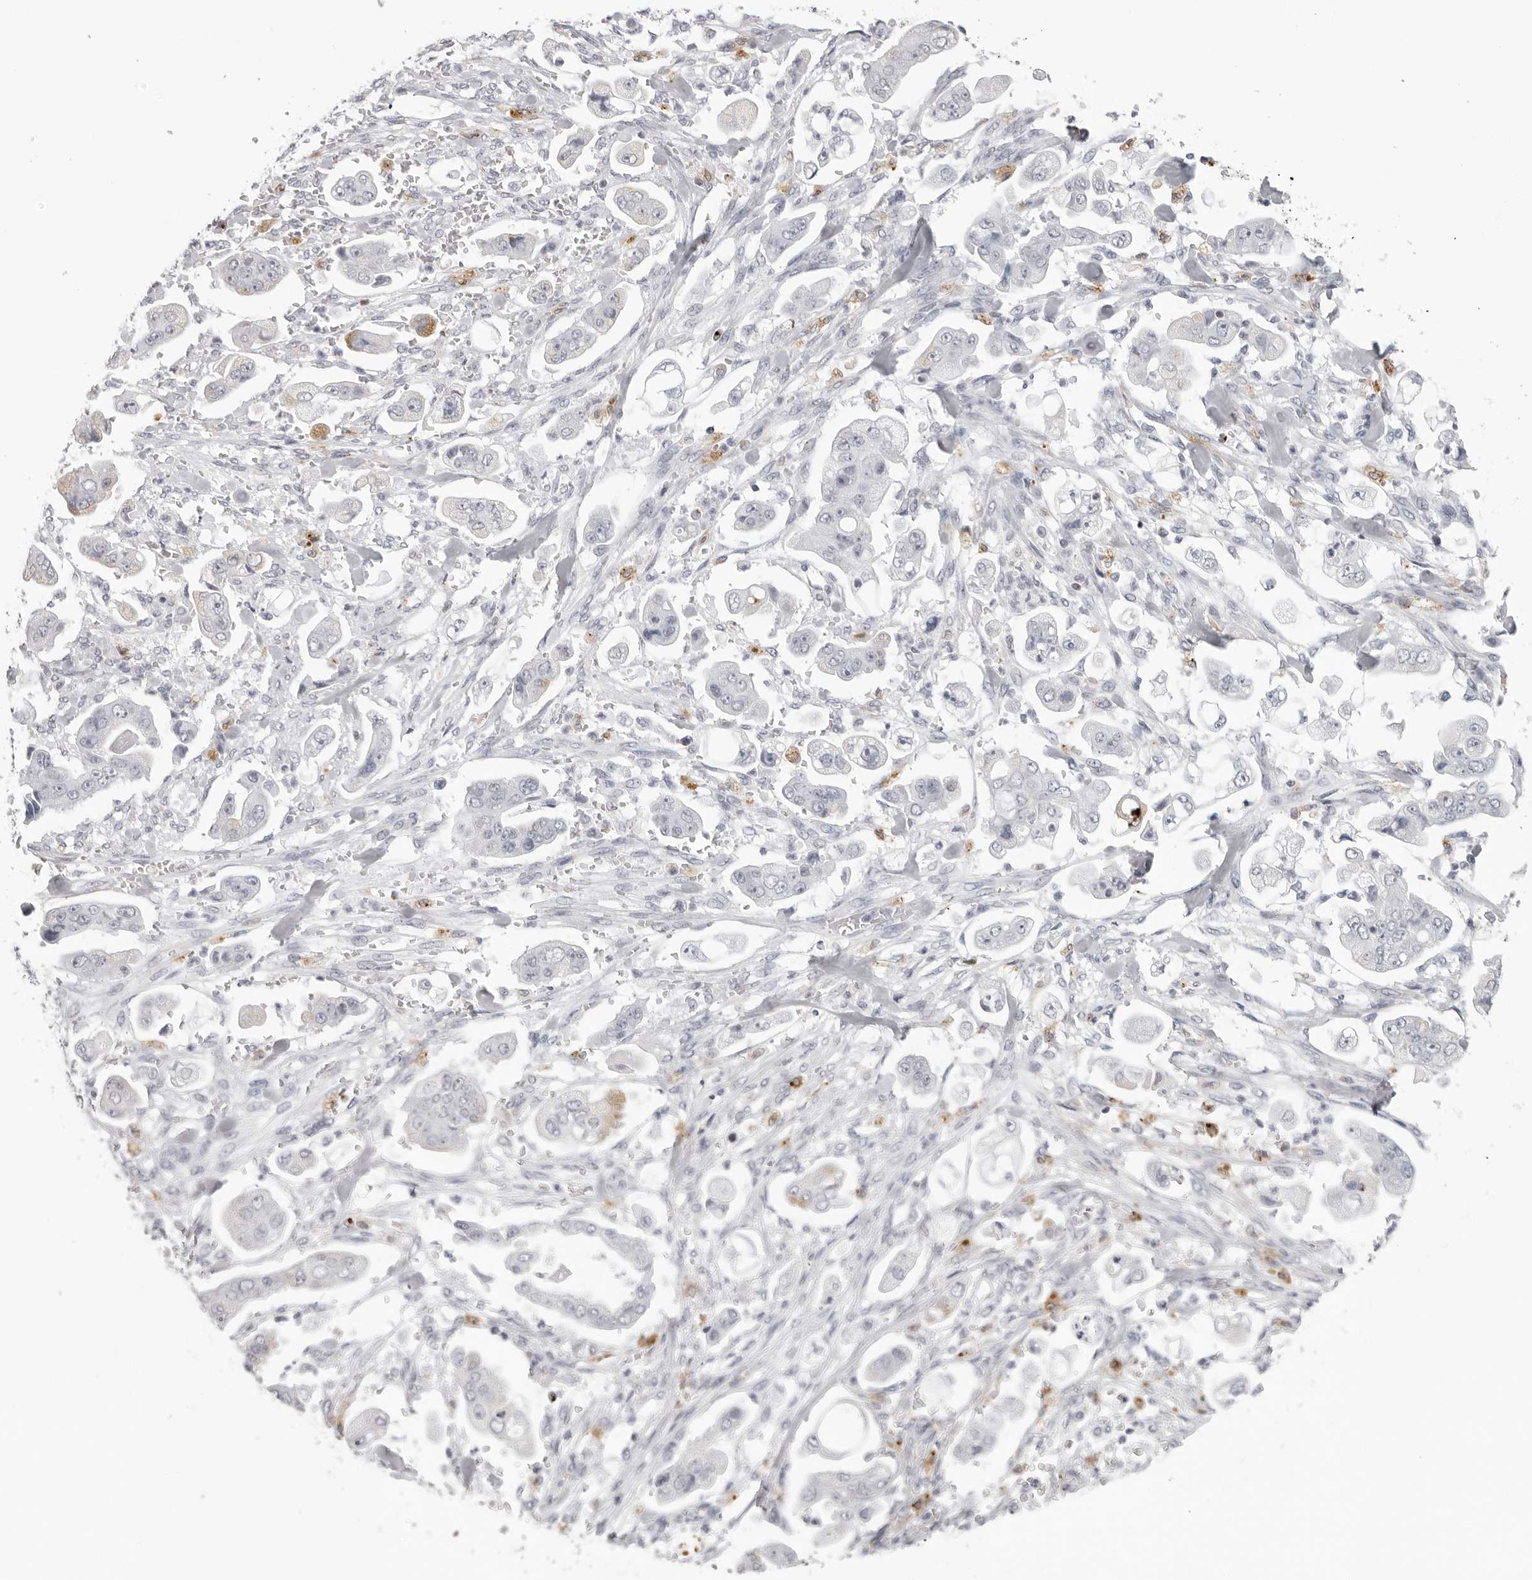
{"staining": {"intensity": "negative", "quantity": "none", "location": "none"}, "tissue": "stomach cancer", "cell_type": "Tumor cells", "image_type": "cancer", "snomed": [{"axis": "morphology", "description": "Adenocarcinoma, NOS"}, {"axis": "topography", "description": "Stomach"}], "caption": "Immunohistochemistry (IHC) of human stomach adenocarcinoma demonstrates no positivity in tumor cells.", "gene": "IL25", "patient": {"sex": "male", "age": 62}}